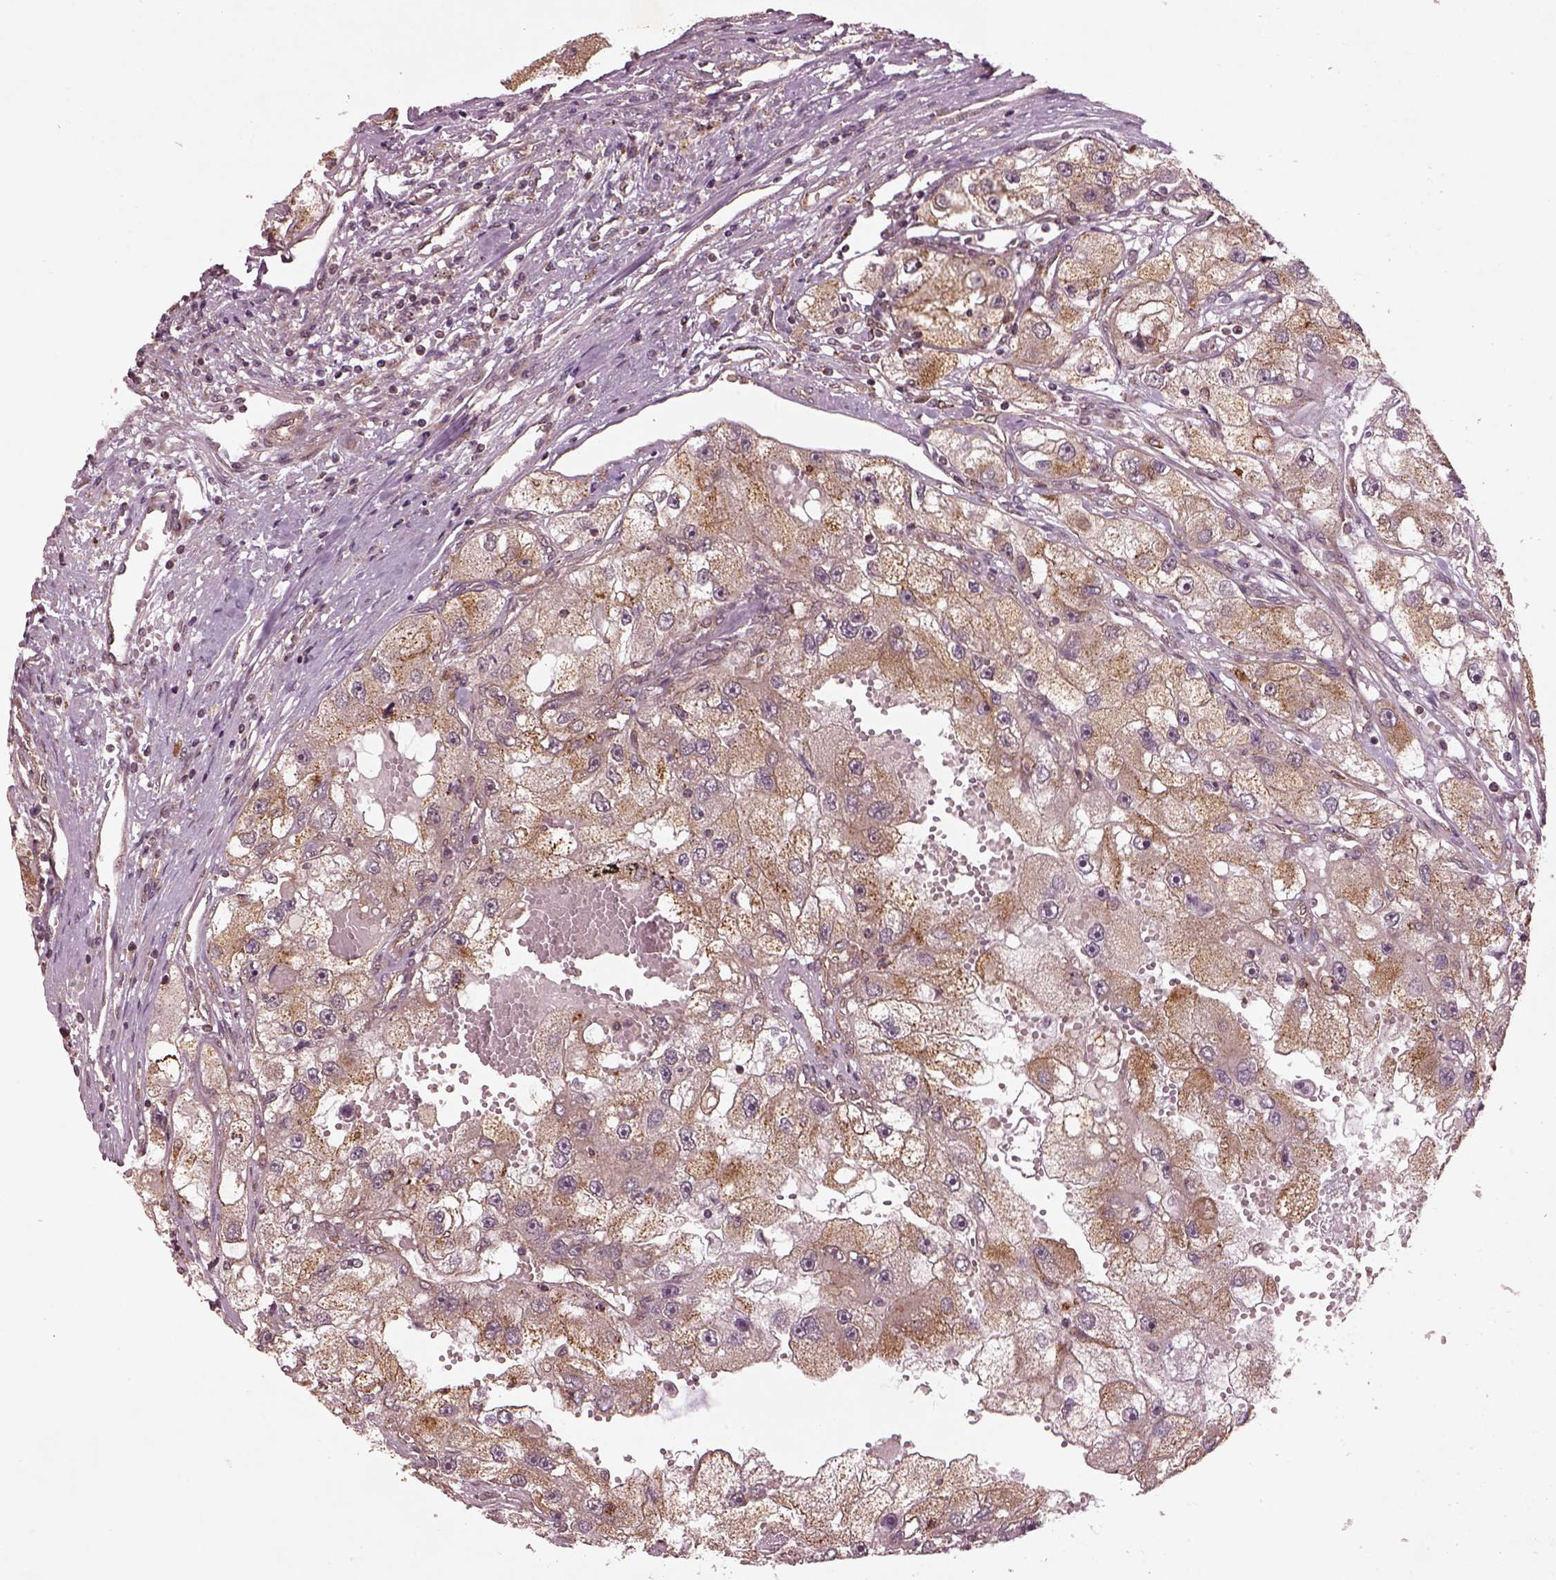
{"staining": {"intensity": "strong", "quantity": "<25%", "location": "cytoplasmic/membranous"}, "tissue": "renal cancer", "cell_type": "Tumor cells", "image_type": "cancer", "snomed": [{"axis": "morphology", "description": "Adenocarcinoma, NOS"}, {"axis": "topography", "description": "Kidney"}], "caption": "A high-resolution image shows IHC staining of renal cancer (adenocarcinoma), which shows strong cytoplasmic/membranous positivity in approximately <25% of tumor cells.", "gene": "WASHC2A", "patient": {"sex": "male", "age": 63}}